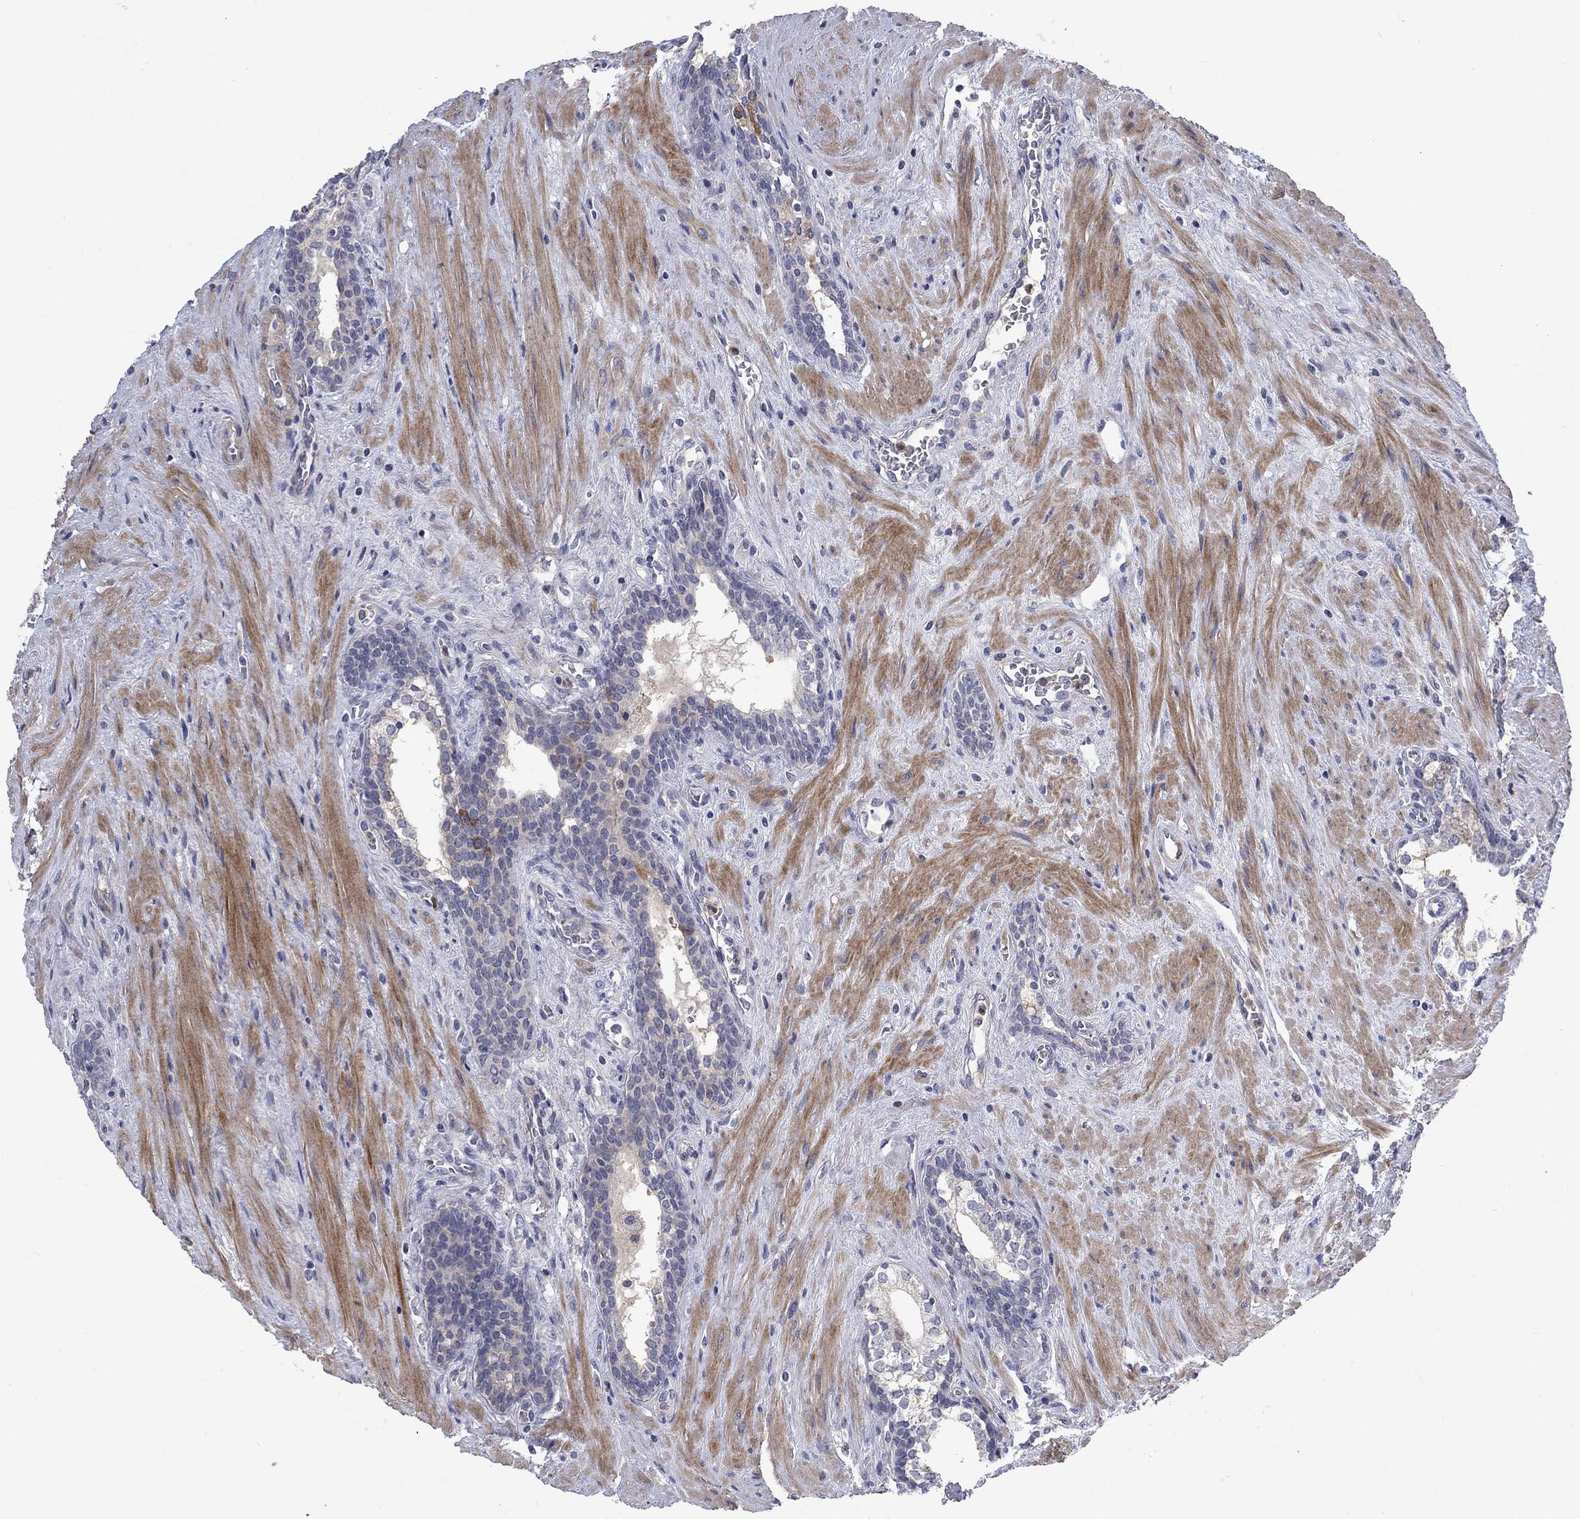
{"staining": {"intensity": "negative", "quantity": "none", "location": "none"}, "tissue": "prostate cancer", "cell_type": "Tumor cells", "image_type": "cancer", "snomed": [{"axis": "morphology", "description": "Adenocarcinoma, NOS"}, {"axis": "morphology", "description": "Adenocarcinoma, High grade"}, {"axis": "topography", "description": "Prostate"}], "caption": "Immunohistochemical staining of human prostate cancer displays no significant expression in tumor cells. (DAB IHC with hematoxylin counter stain).", "gene": "KIF15", "patient": {"sex": "male", "age": 61}}